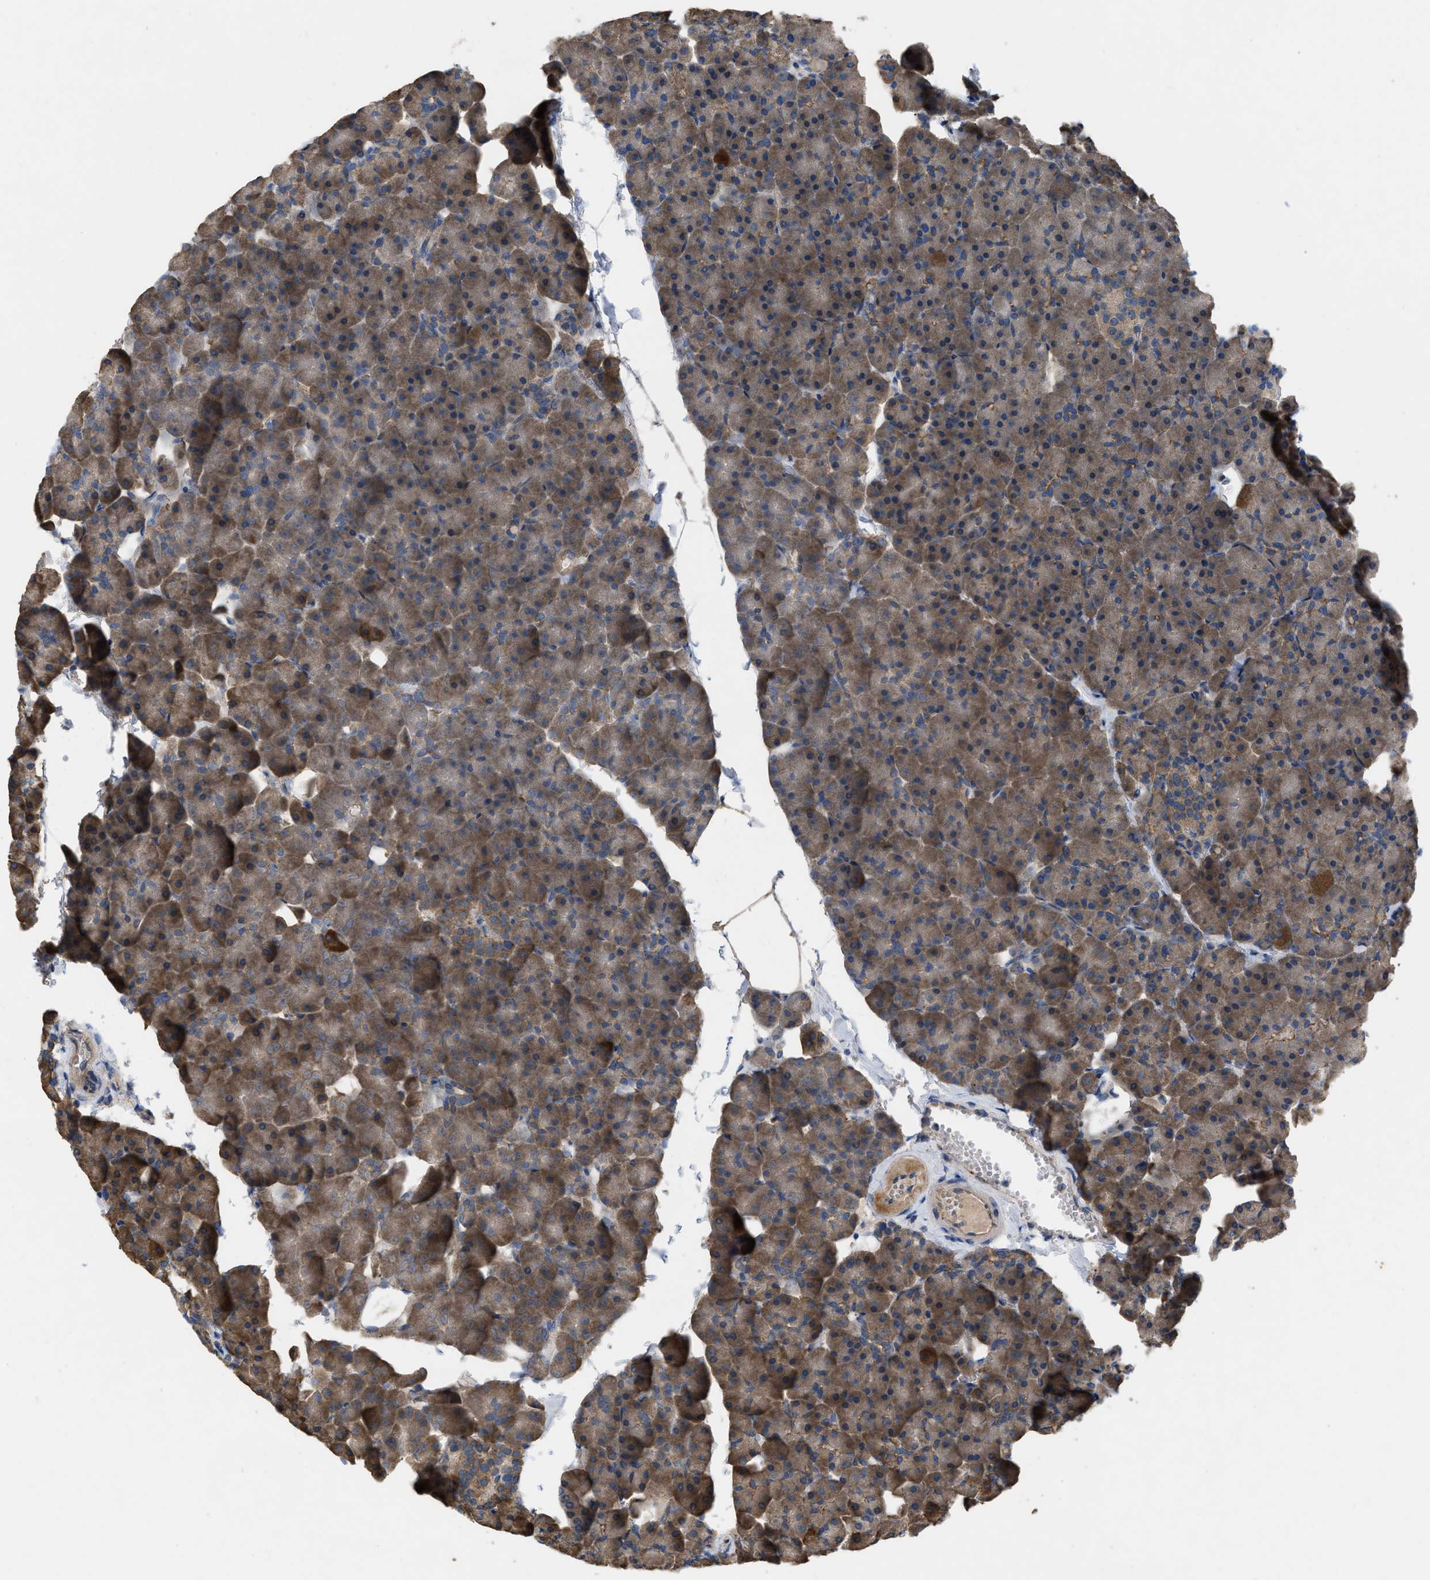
{"staining": {"intensity": "moderate", "quantity": ">75%", "location": "cytoplasmic/membranous"}, "tissue": "pancreas", "cell_type": "Exocrine glandular cells", "image_type": "normal", "snomed": [{"axis": "morphology", "description": "Normal tissue, NOS"}, {"axis": "topography", "description": "Pancreas"}], "caption": "IHC image of benign pancreas stained for a protein (brown), which reveals medium levels of moderate cytoplasmic/membranous positivity in approximately >75% of exocrine glandular cells.", "gene": "TMEM131", "patient": {"sex": "male", "age": 35}}